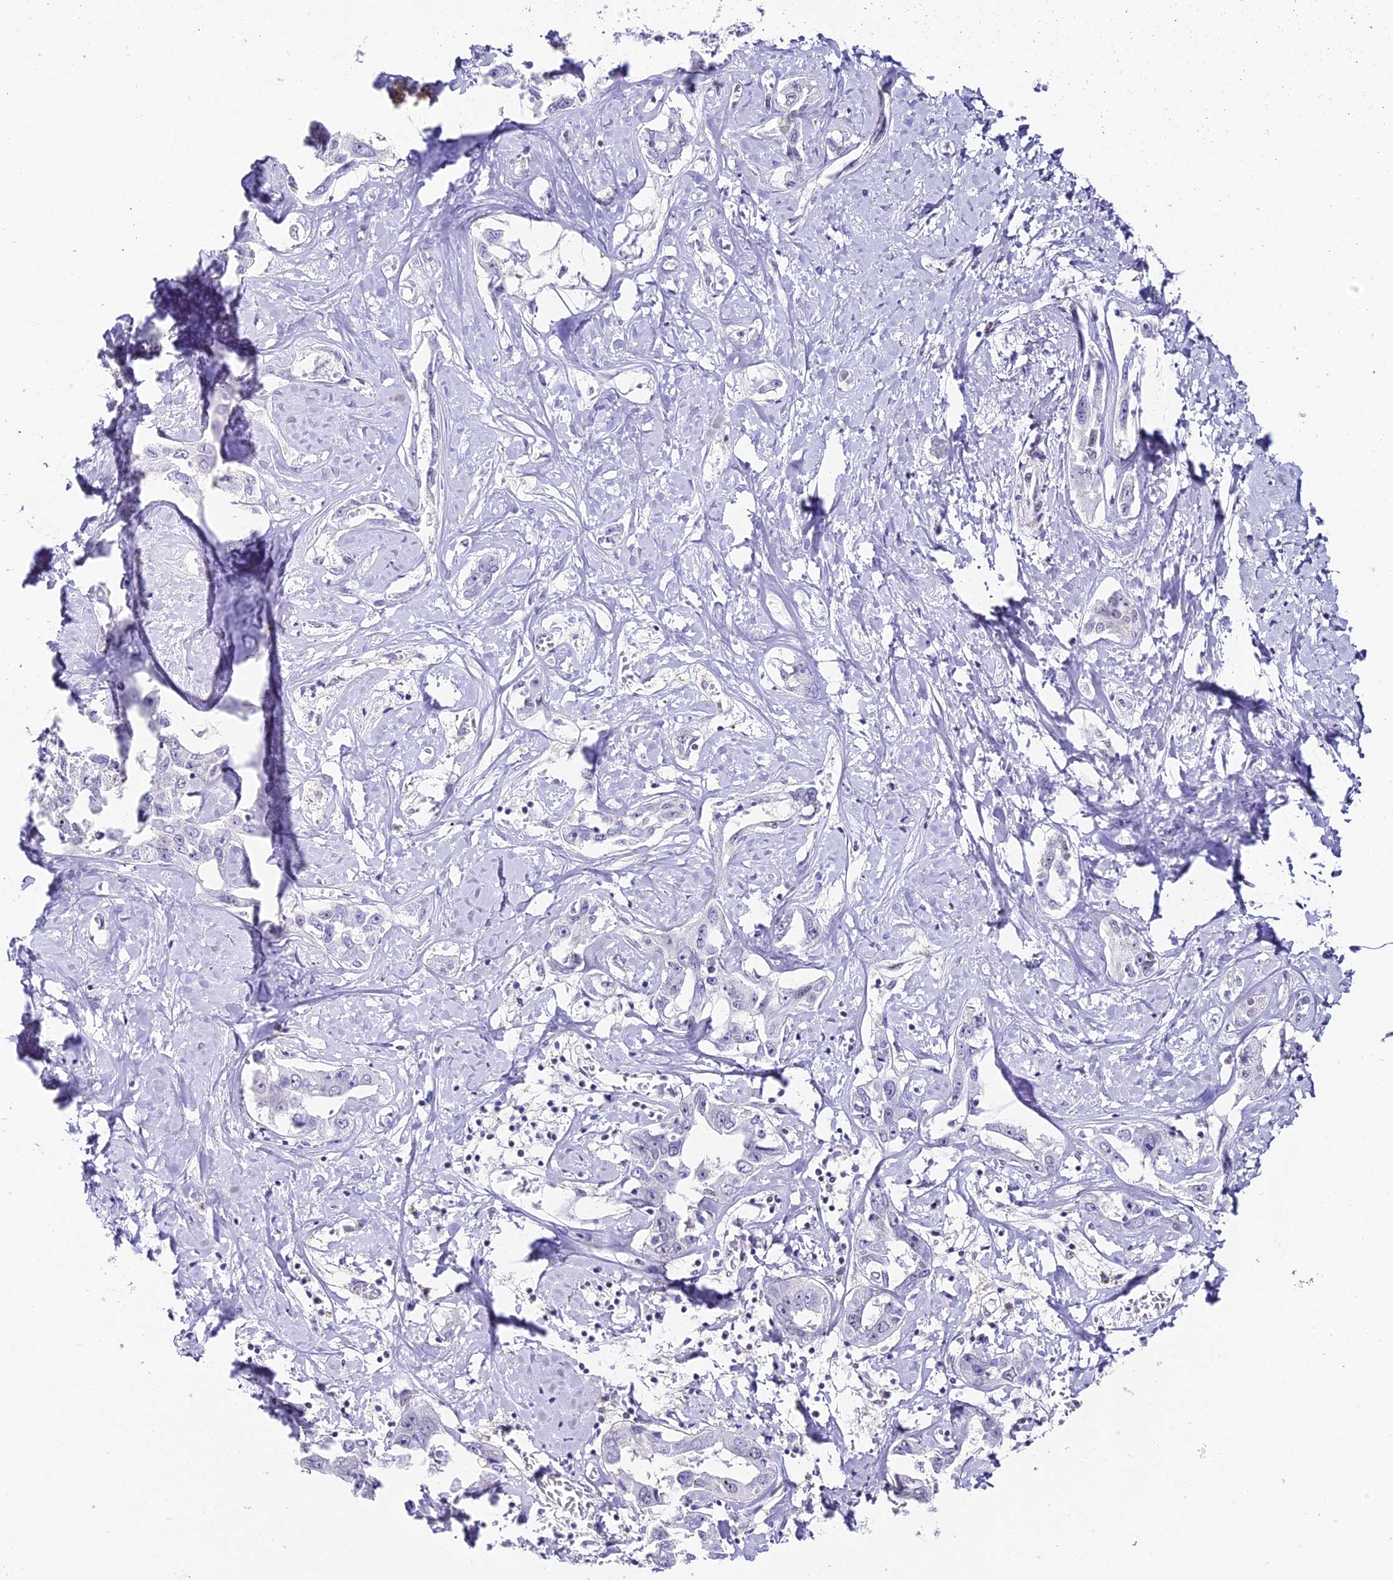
{"staining": {"intensity": "negative", "quantity": "none", "location": "none"}, "tissue": "liver cancer", "cell_type": "Tumor cells", "image_type": "cancer", "snomed": [{"axis": "morphology", "description": "Cholangiocarcinoma"}, {"axis": "topography", "description": "Liver"}], "caption": "This photomicrograph is of liver cancer (cholangiocarcinoma) stained with immunohistochemistry (IHC) to label a protein in brown with the nuclei are counter-stained blue. There is no expression in tumor cells.", "gene": "ABHD14A-ACY1", "patient": {"sex": "male", "age": 59}}